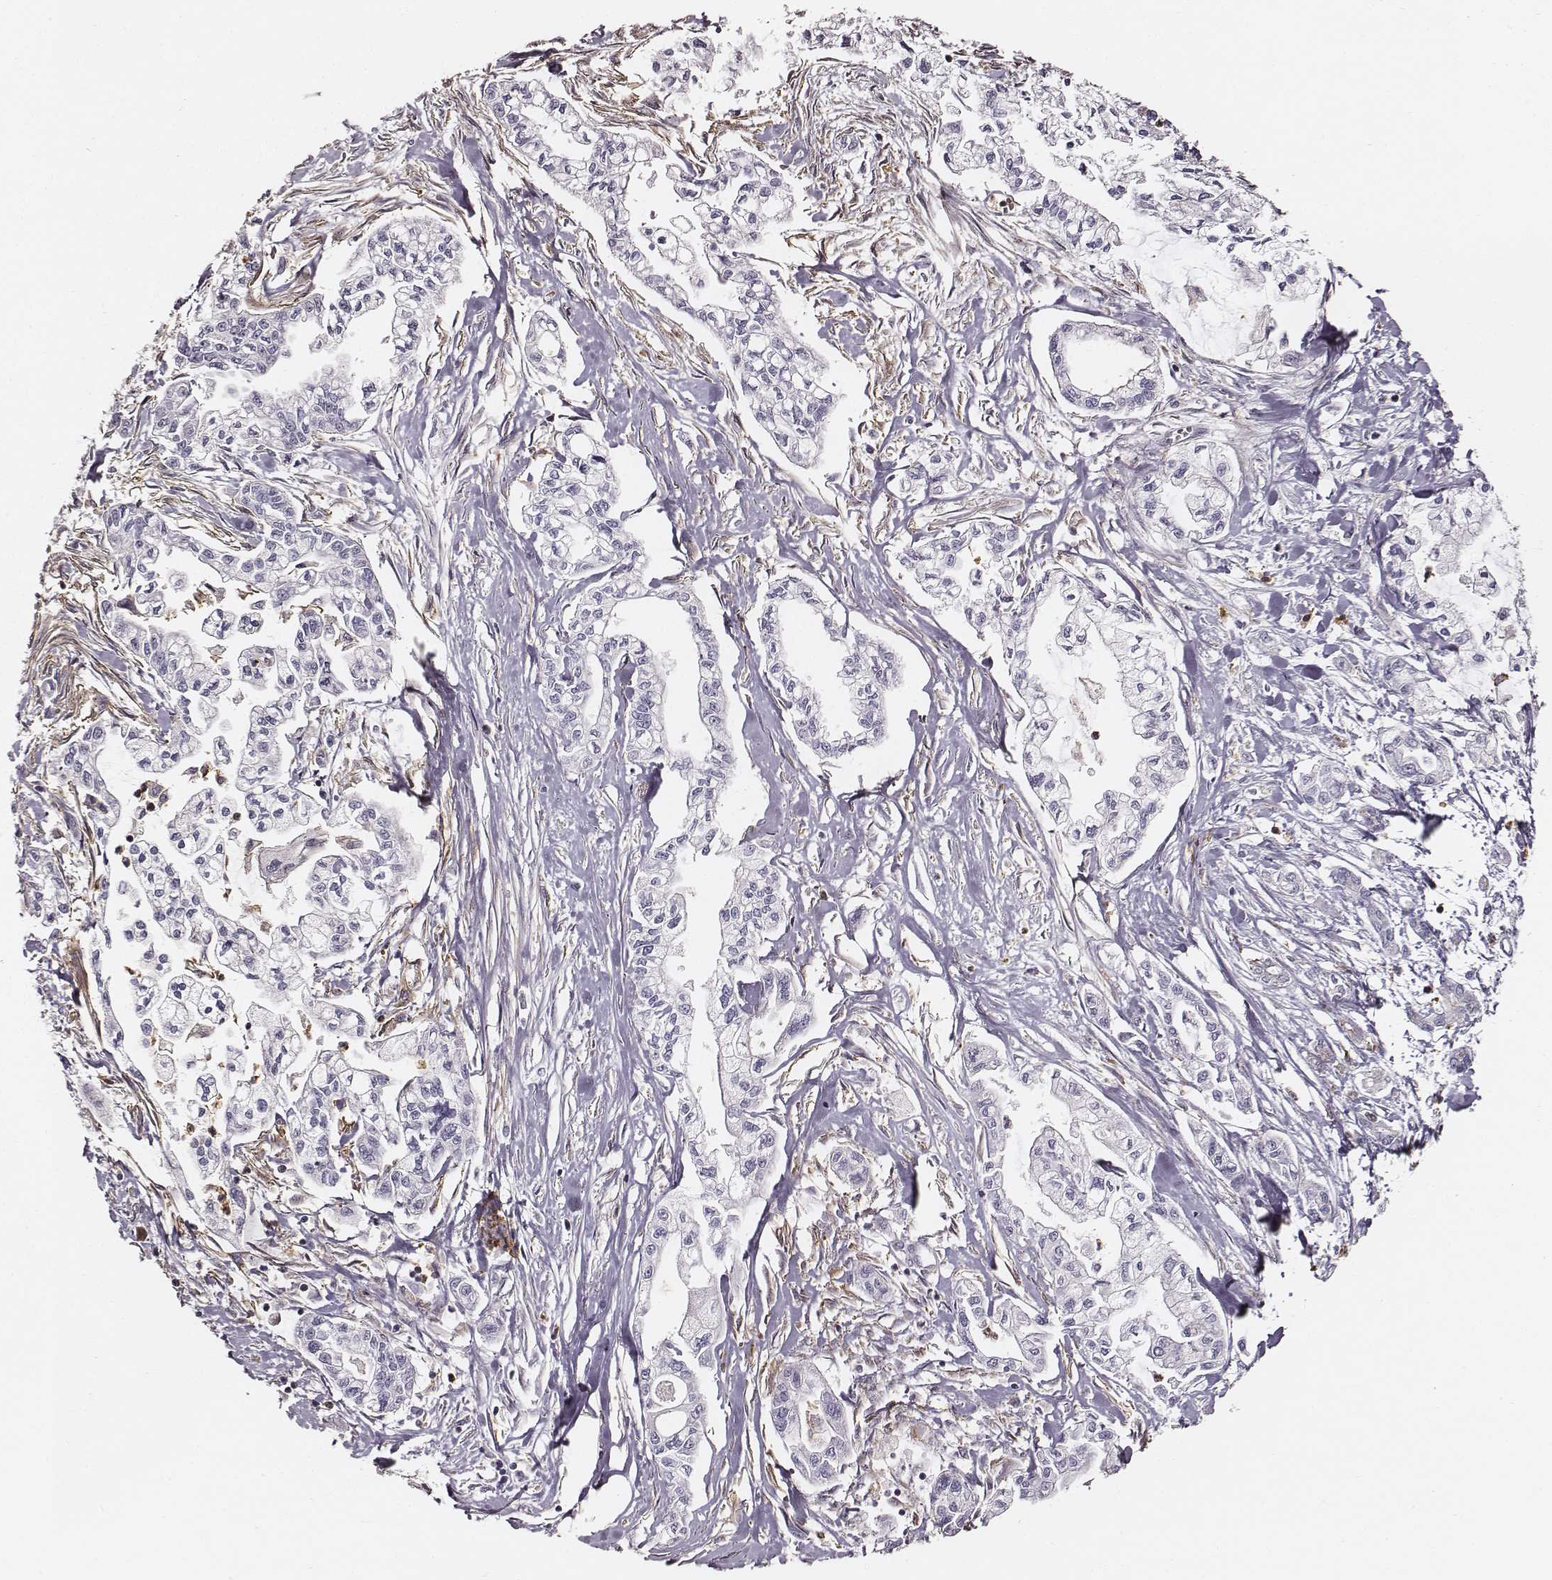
{"staining": {"intensity": "negative", "quantity": "none", "location": "none"}, "tissue": "pancreatic cancer", "cell_type": "Tumor cells", "image_type": "cancer", "snomed": [{"axis": "morphology", "description": "Adenocarcinoma, NOS"}, {"axis": "topography", "description": "Pancreas"}], "caption": "Tumor cells show no significant expression in adenocarcinoma (pancreatic).", "gene": "ZYX", "patient": {"sex": "male", "age": 54}}